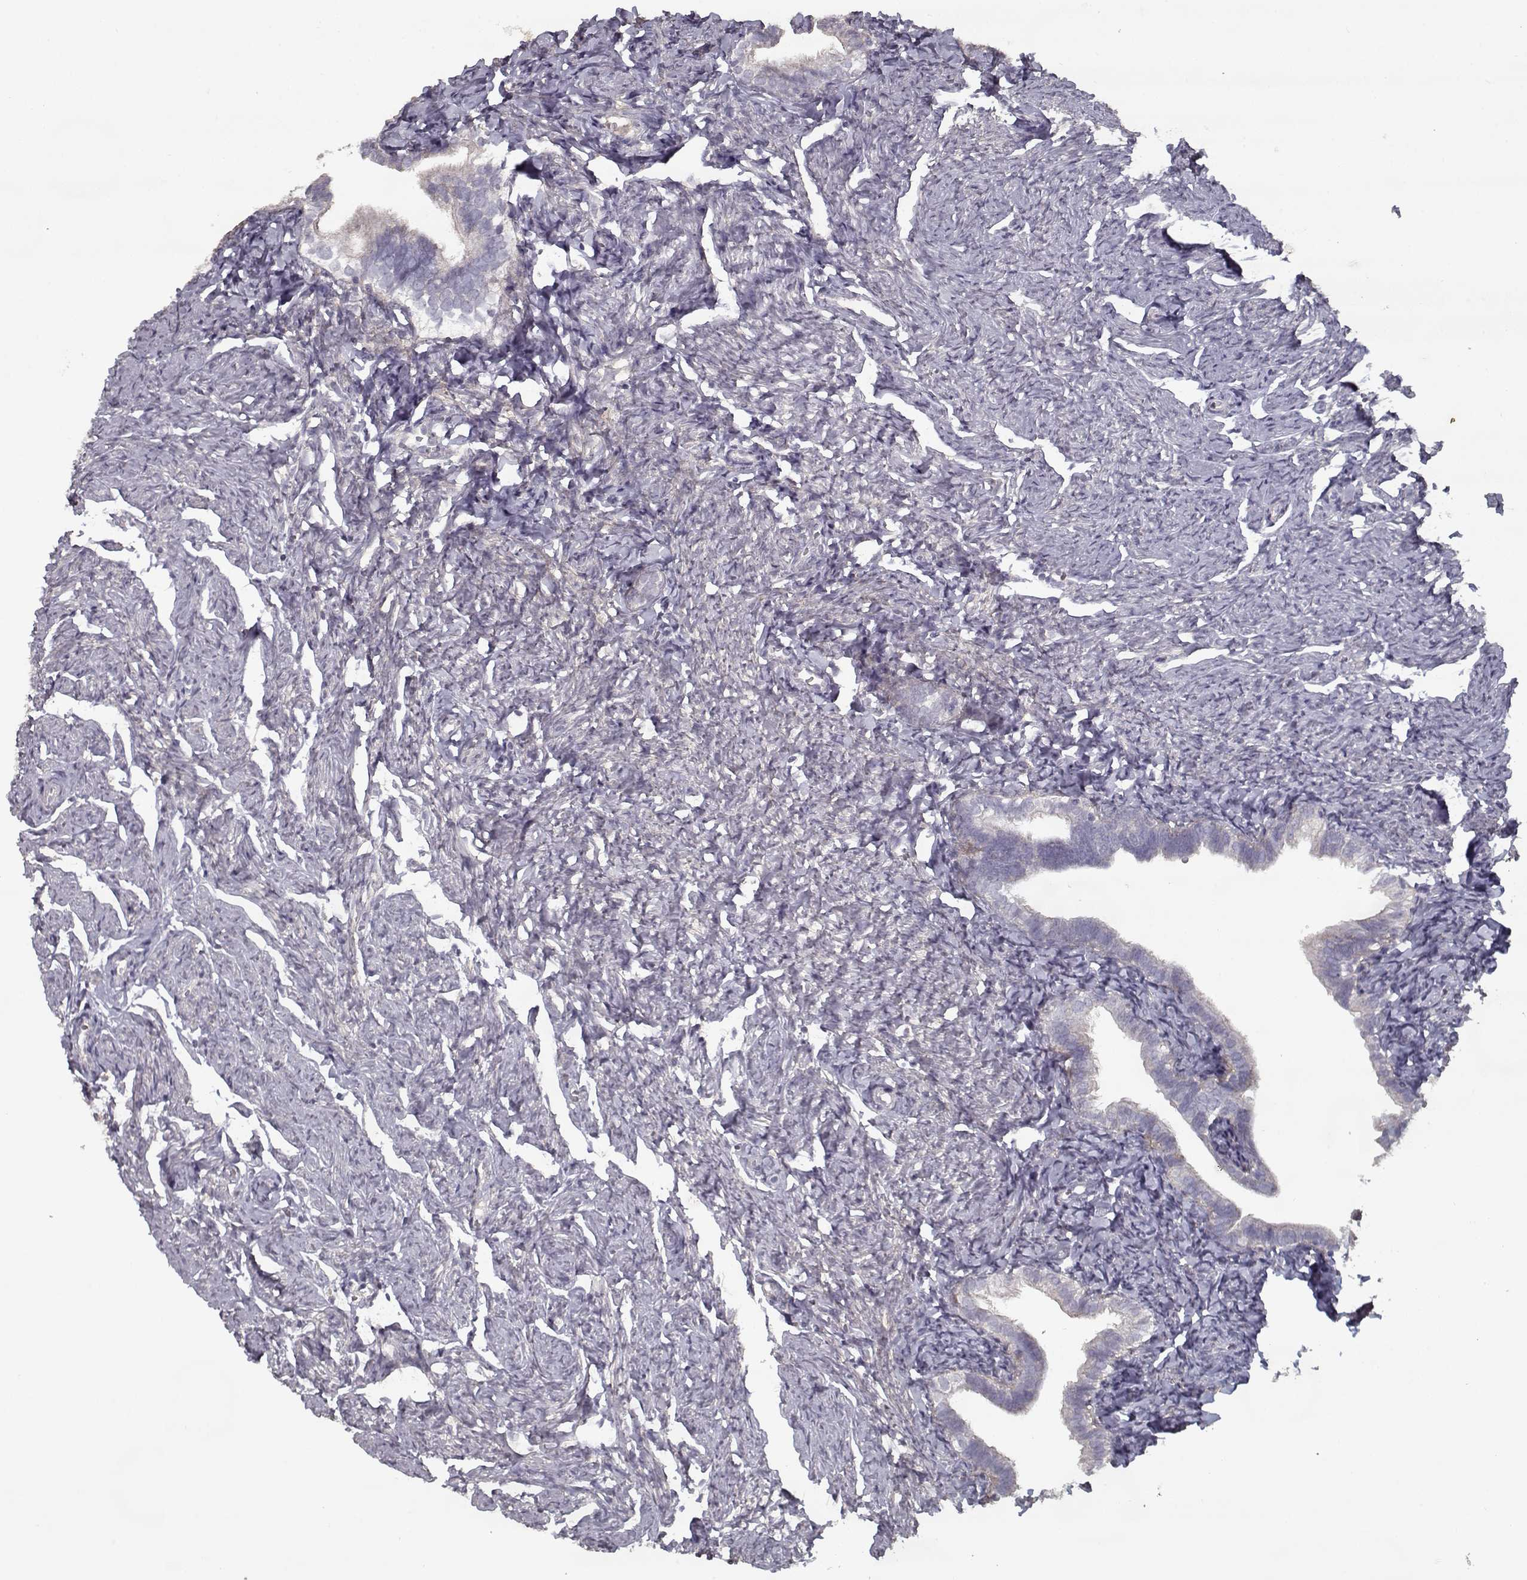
{"staining": {"intensity": "negative", "quantity": "none", "location": "none"}, "tissue": "fallopian tube", "cell_type": "Glandular cells", "image_type": "normal", "snomed": [{"axis": "morphology", "description": "Normal tissue, NOS"}, {"axis": "topography", "description": "Fallopian tube"}], "caption": "The micrograph demonstrates no staining of glandular cells in normal fallopian tube. The staining is performed using DAB brown chromogen with nuclei counter-stained in using hematoxylin.", "gene": "LAMA2", "patient": {"sex": "female", "age": 41}}